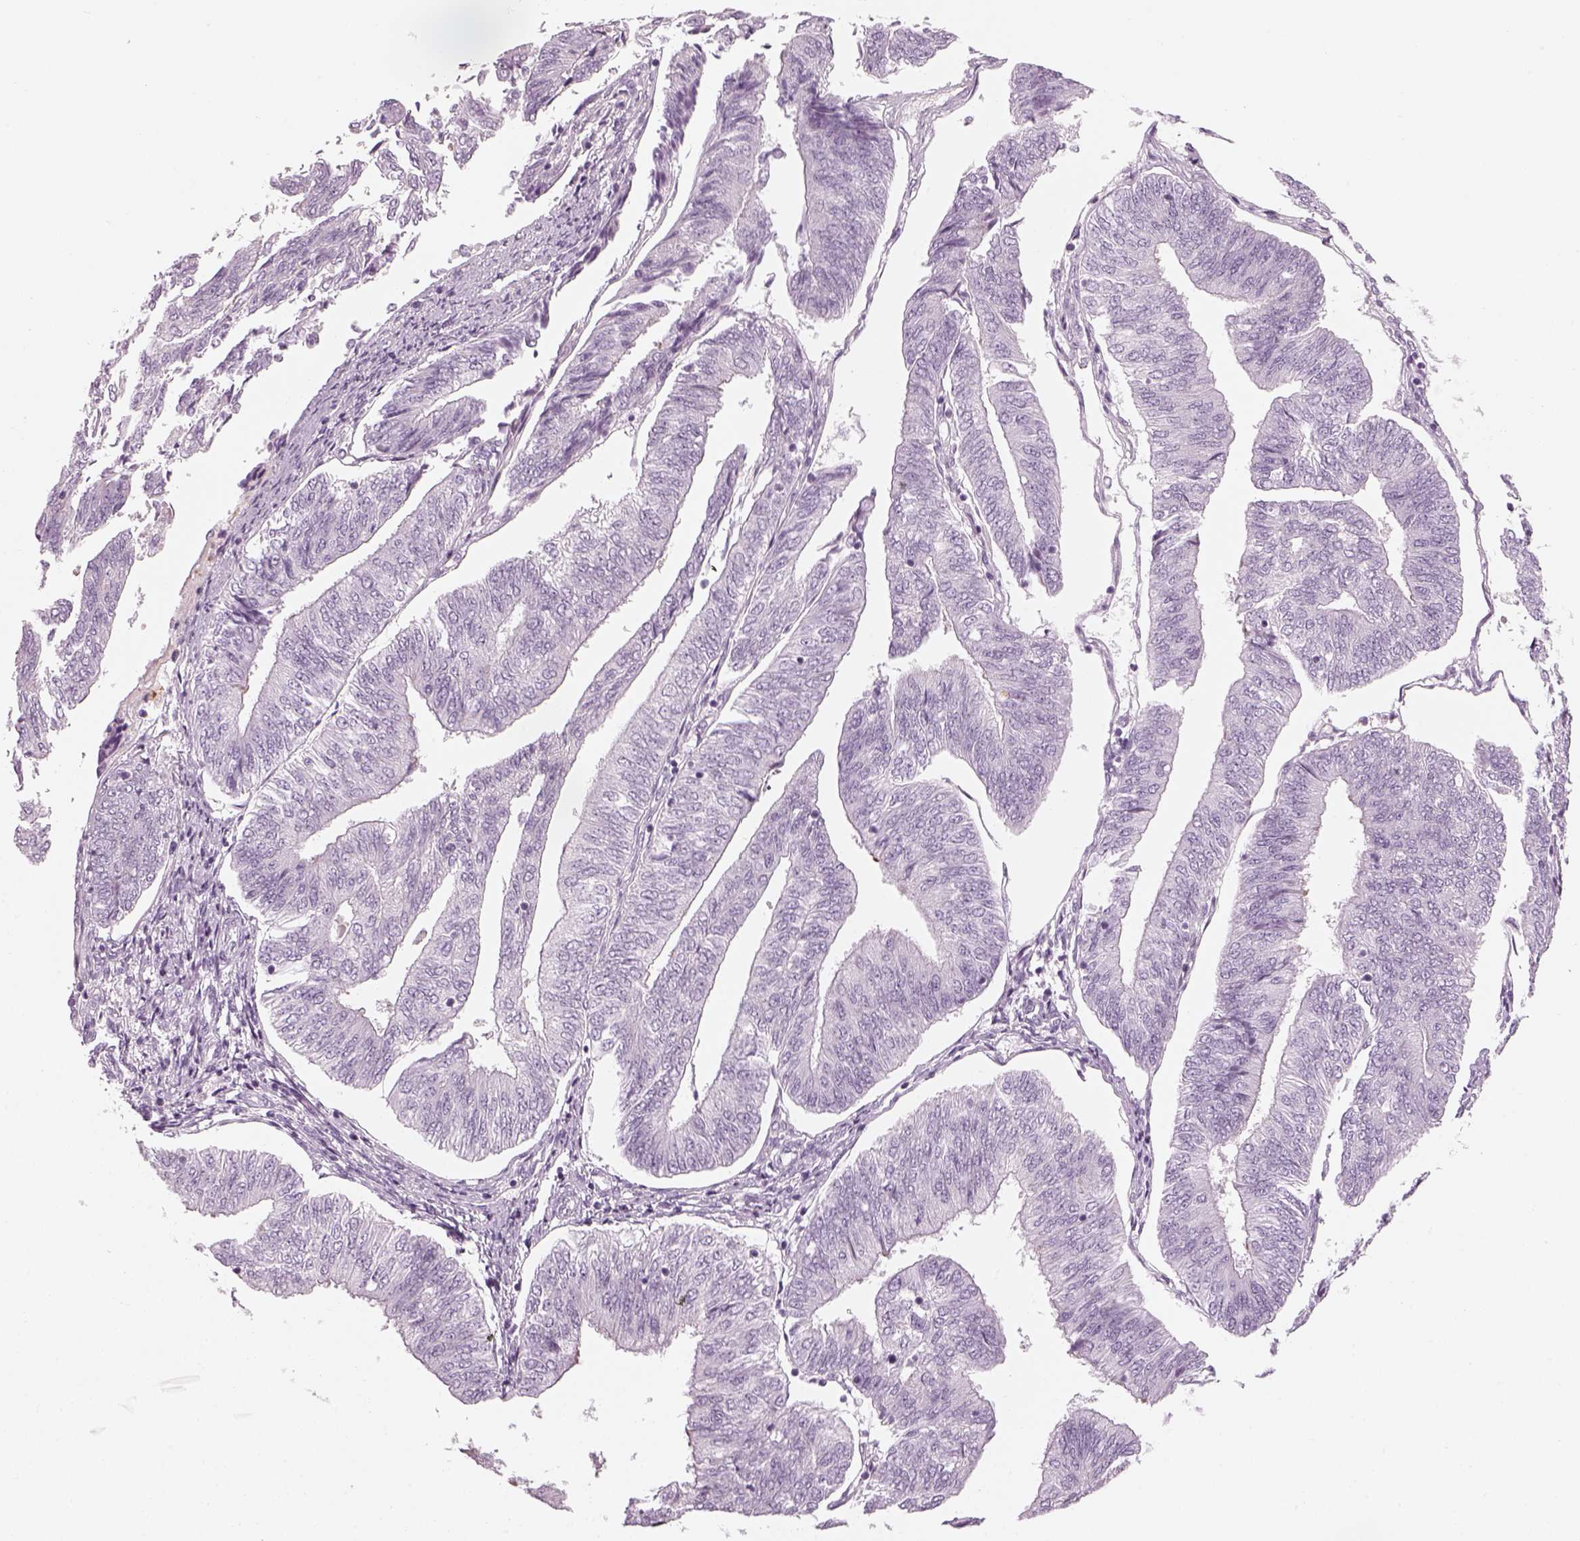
{"staining": {"intensity": "negative", "quantity": "none", "location": "none"}, "tissue": "endometrial cancer", "cell_type": "Tumor cells", "image_type": "cancer", "snomed": [{"axis": "morphology", "description": "Adenocarcinoma, NOS"}, {"axis": "topography", "description": "Endometrium"}], "caption": "The histopathology image displays no staining of tumor cells in adenocarcinoma (endometrial).", "gene": "GAS2L2", "patient": {"sex": "female", "age": 58}}